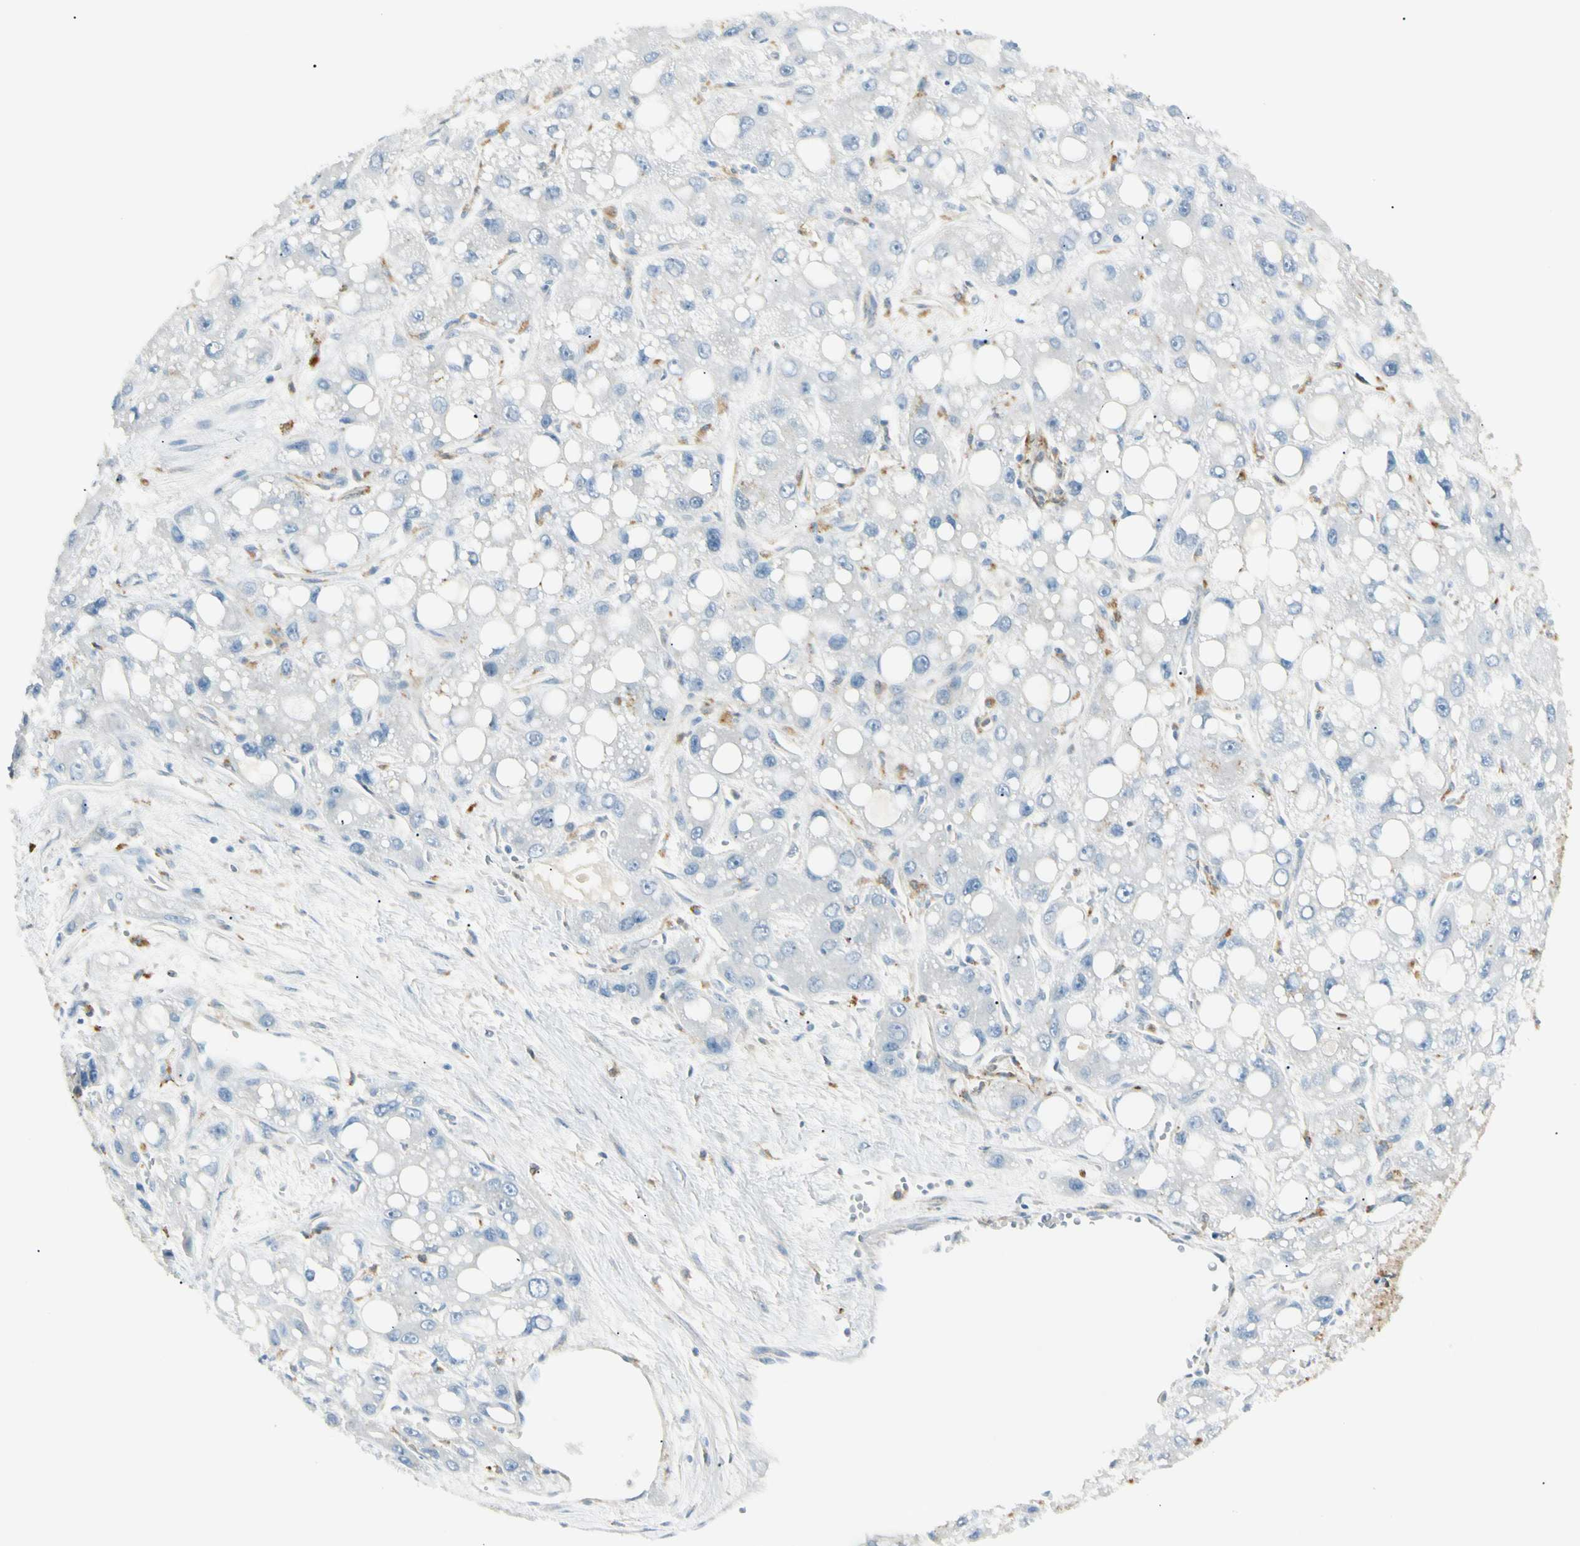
{"staining": {"intensity": "negative", "quantity": "none", "location": "none"}, "tissue": "liver cancer", "cell_type": "Tumor cells", "image_type": "cancer", "snomed": [{"axis": "morphology", "description": "Carcinoma, Hepatocellular, NOS"}, {"axis": "topography", "description": "Liver"}], "caption": "Protein analysis of liver hepatocellular carcinoma demonstrates no significant staining in tumor cells.", "gene": "LPCAT2", "patient": {"sex": "male", "age": 55}}